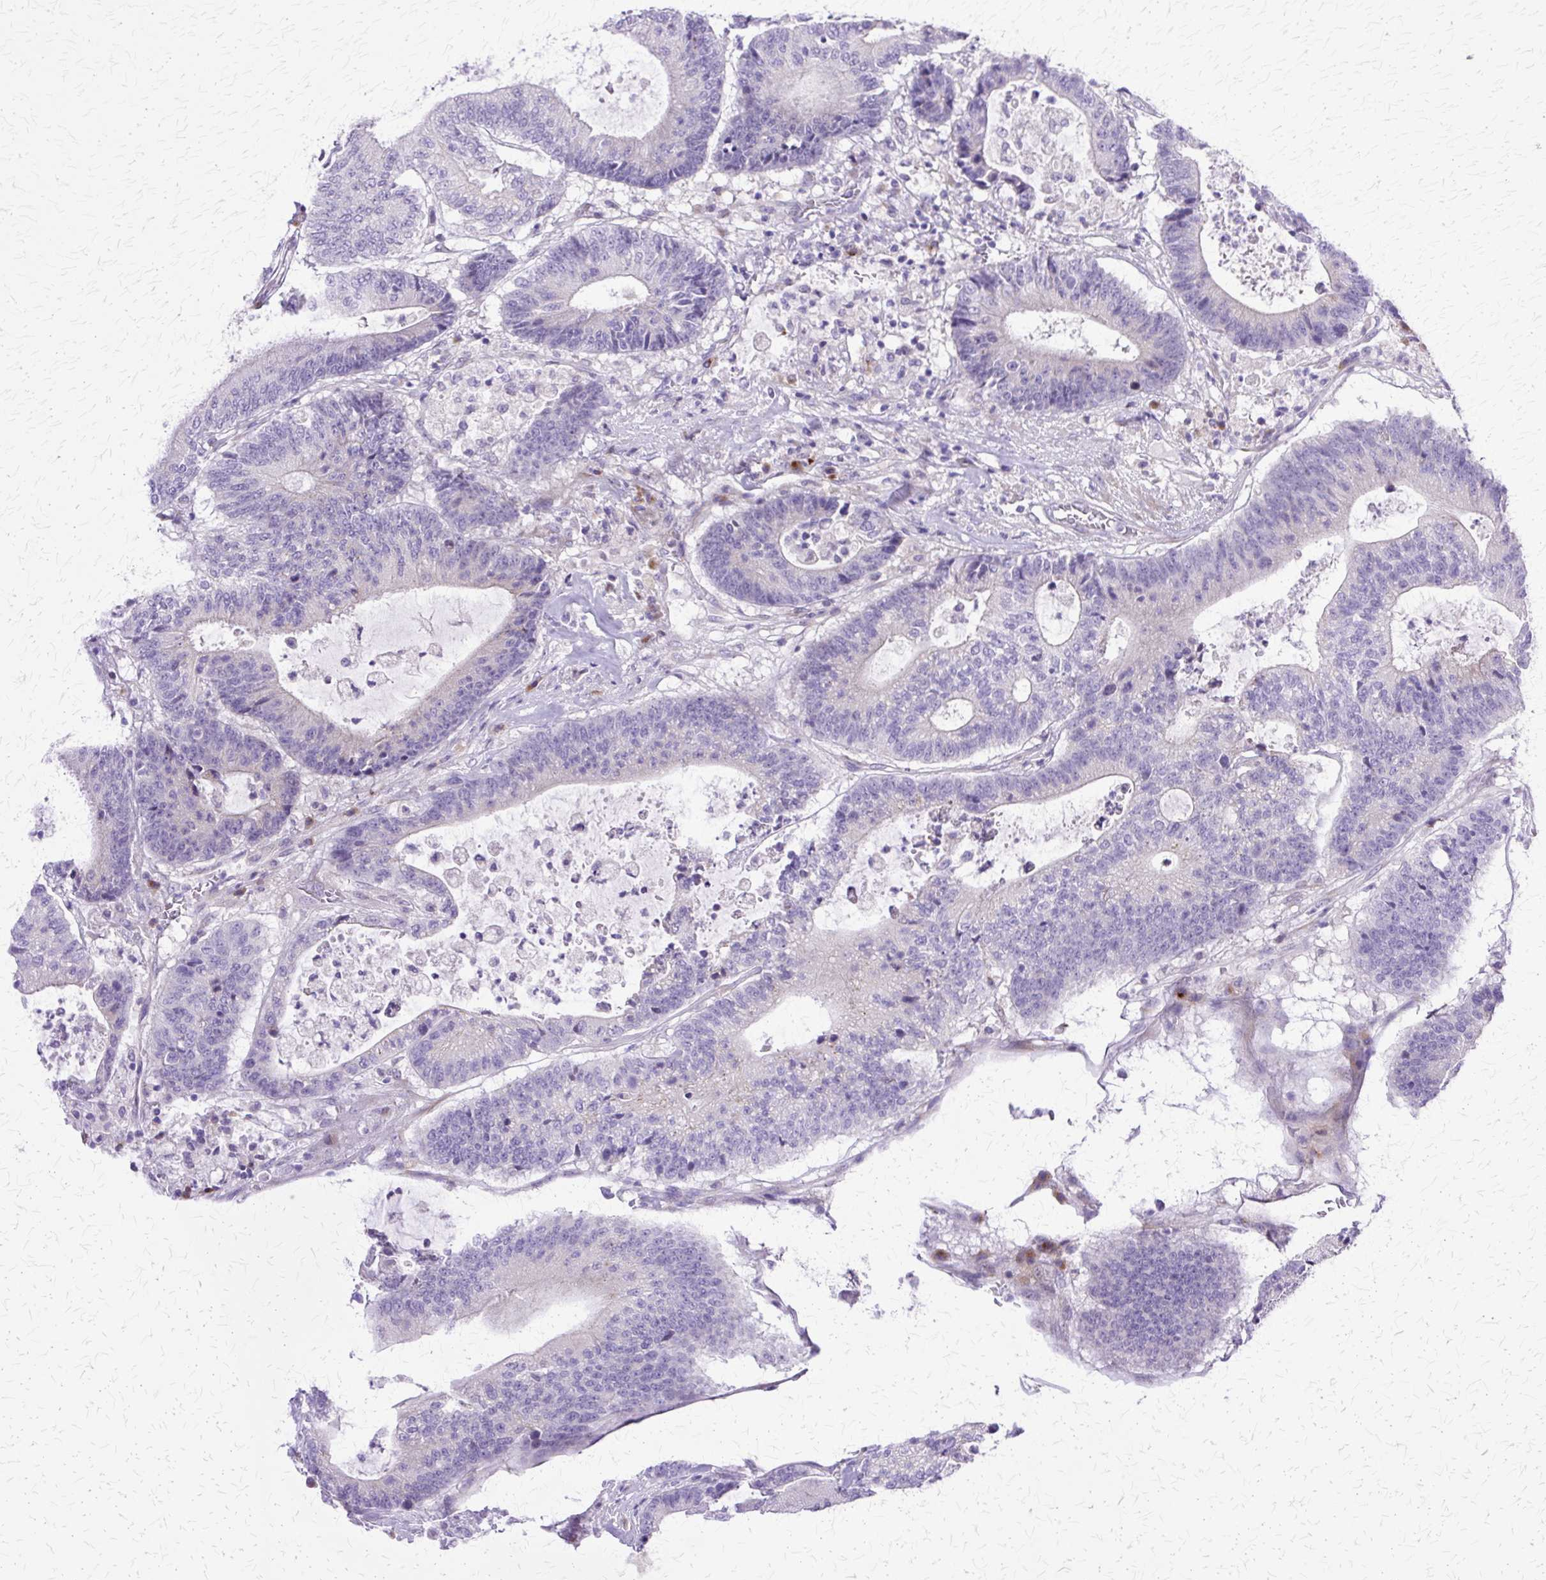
{"staining": {"intensity": "negative", "quantity": "none", "location": "none"}, "tissue": "colorectal cancer", "cell_type": "Tumor cells", "image_type": "cancer", "snomed": [{"axis": "morphology", "description": "Adenocarcinoma, NOS"}, {"axis": "topography", "description": "Colon"}], "caption": "Tumor cells are negative for brown protein staining in colorectal cancer.", "gene": "TBC1D3G", "patient": {"sex": "female", "age": 84}}